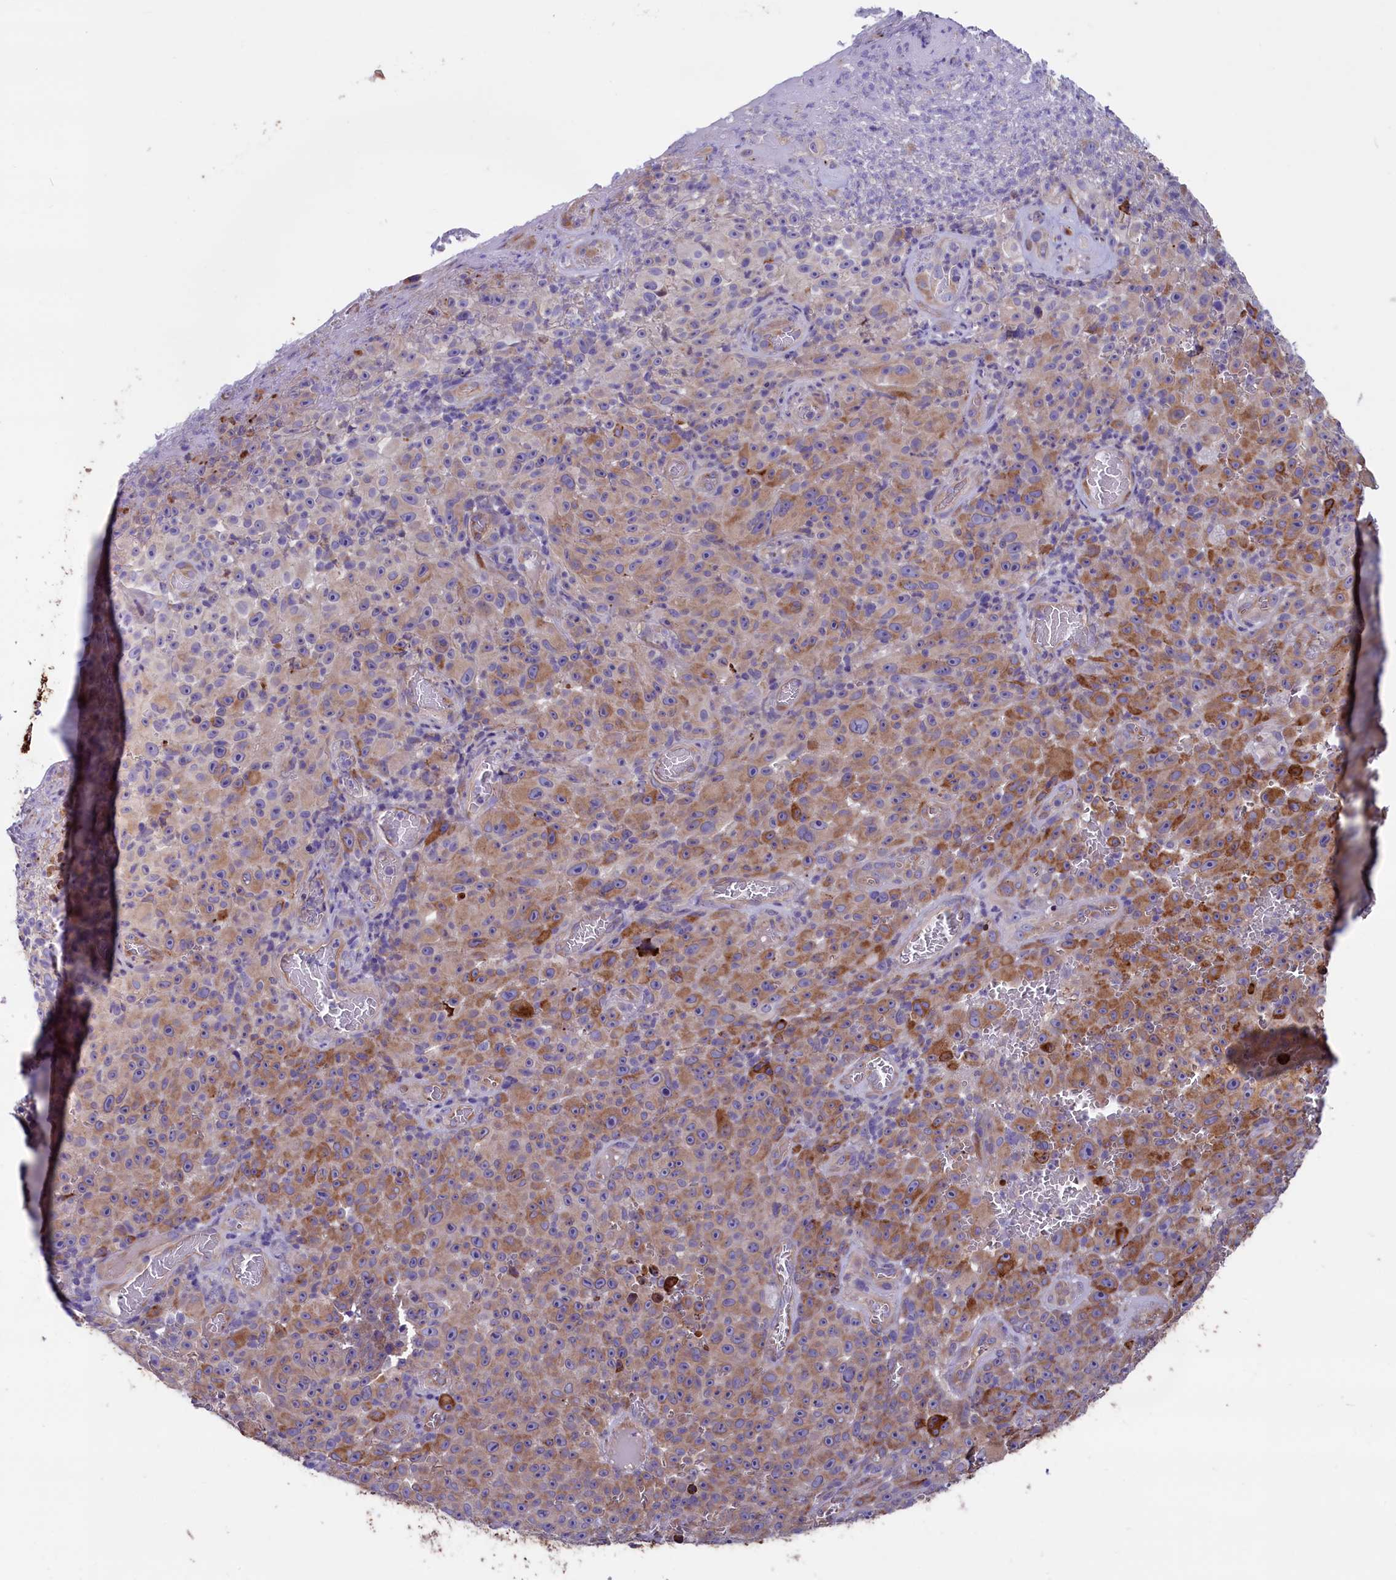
{"staining": {"intensity": "moderate", "quantity": "25%-75%", "location": "cytoplasmic/membranous"}, "tissue": "melanoma", "cell_type": "Tumor cells", "image_type": "cancer", "snomed": [{"axis": "morphology", "description": "Malignant melanoma, NOS"}, {"axis": "topography", "description": "Skin"}], "caption": "Tumor cells show medium levels of moderate cytoplasmic/membranous expression in about 25%-75% of cells in human malignant melanoma. (DAB (3,3'-diaminobenzidine) IHC with brightfield microscopy, high magnification).", "gene": "GPR108", "patient": {"sex": "female", "age": 82}}